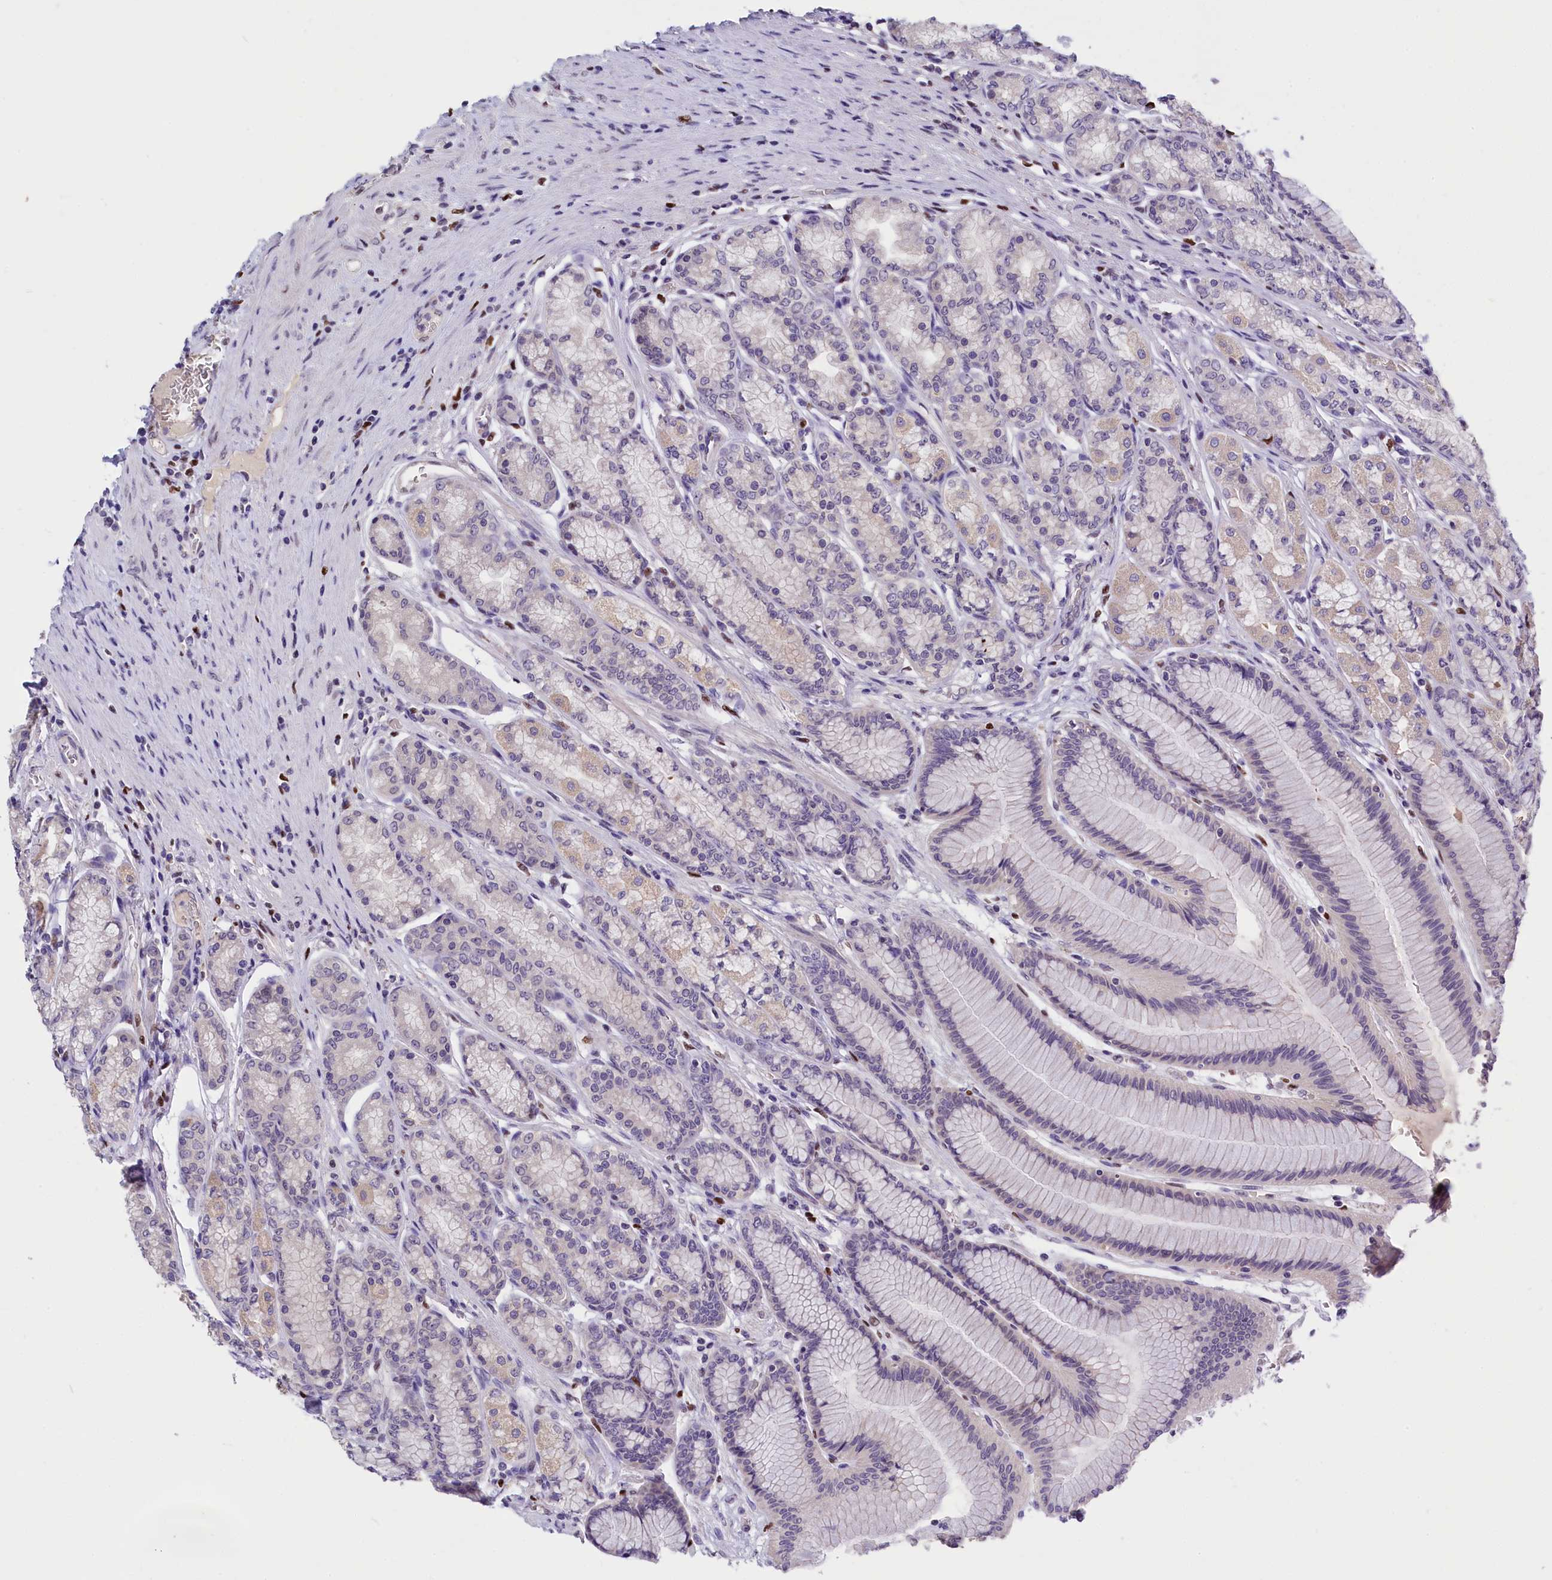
{"staining": {"intensity": "weak", "quantity": "<25%", "location": "cytoplasmic/membranous"}, "tissue": "stomach", "cell_type": "Glandular cells", "image_type": "normal", "snomed": [{"axis": "morphology", "description": "Normal tissue, NOS"}, {"axis": "morphology", "description": "Adenocarcinoma, NOS"}, {"axis": "morphology", "description": "Adenocarcinoma, High grade"}, {"axis": "topography", "description": "Stomach, upper"}, {"axis": "topography", "description": "Stomach"}], "caption": "The photomicrograph displays no significant positivity in glandular cells of stomach.", "gene": "BTBD9", "patient": {"sex": "female", "age": 65}}